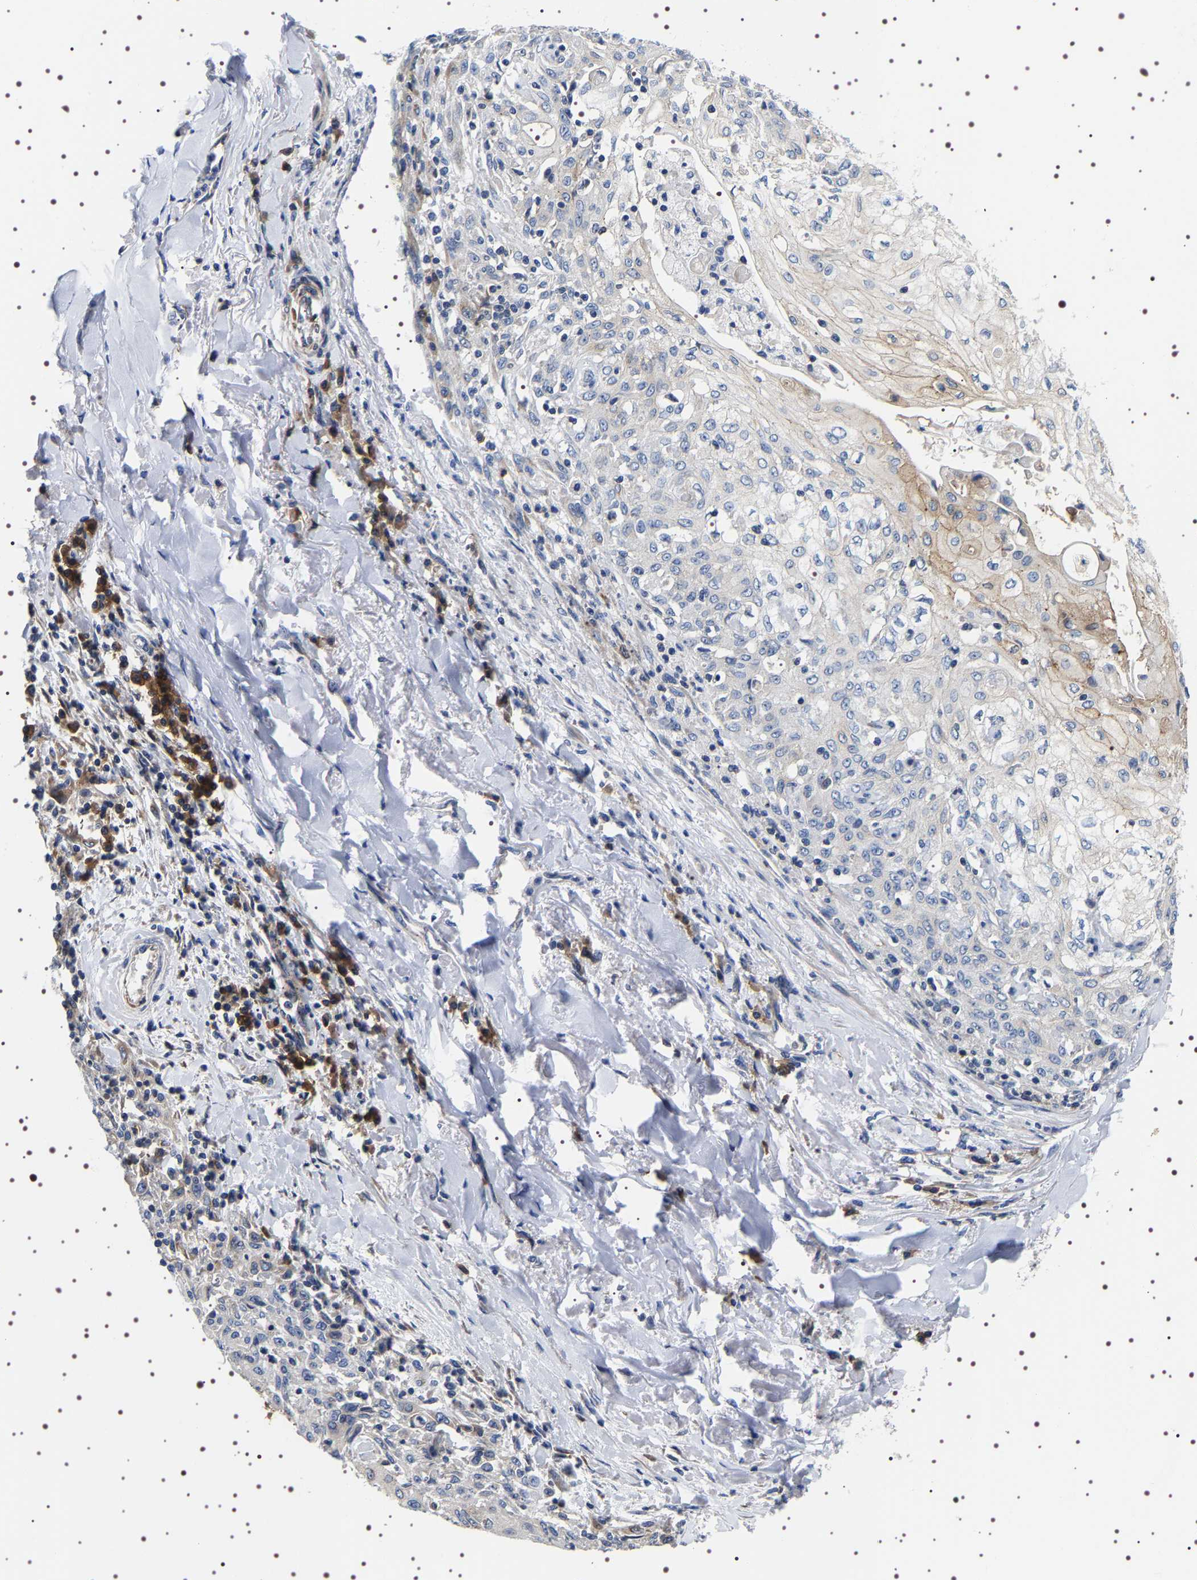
{"staining": {"intensity": "moderate", "quantity": "25%-75%", "location": "cytoplasmic/membranous"}, "tissue": "skin cancer", "cell_type": "Tumor cells", "image_type": "cancer", "snomed": [{"axis": "morphology", "description": "Squamous cell carcinoma, NOS"}, {"axis": "morphology", "description": "Squamous cell carcinoma, metastatic, NOS"}, {"axis": "topography", "description": "Skin"}, {"axis": "topography", "description": "Lymph node"}], "caption": "A high-resolution image shows immunohistochemistry staining of metastatic squamous cell carcinoma (skin), which demonstrates moderate cytoplasmic/membranous staining in about 25%-75% of tumor cells.", "gene": "SQLE", "patient": {"sex": "male", "age": 75}}